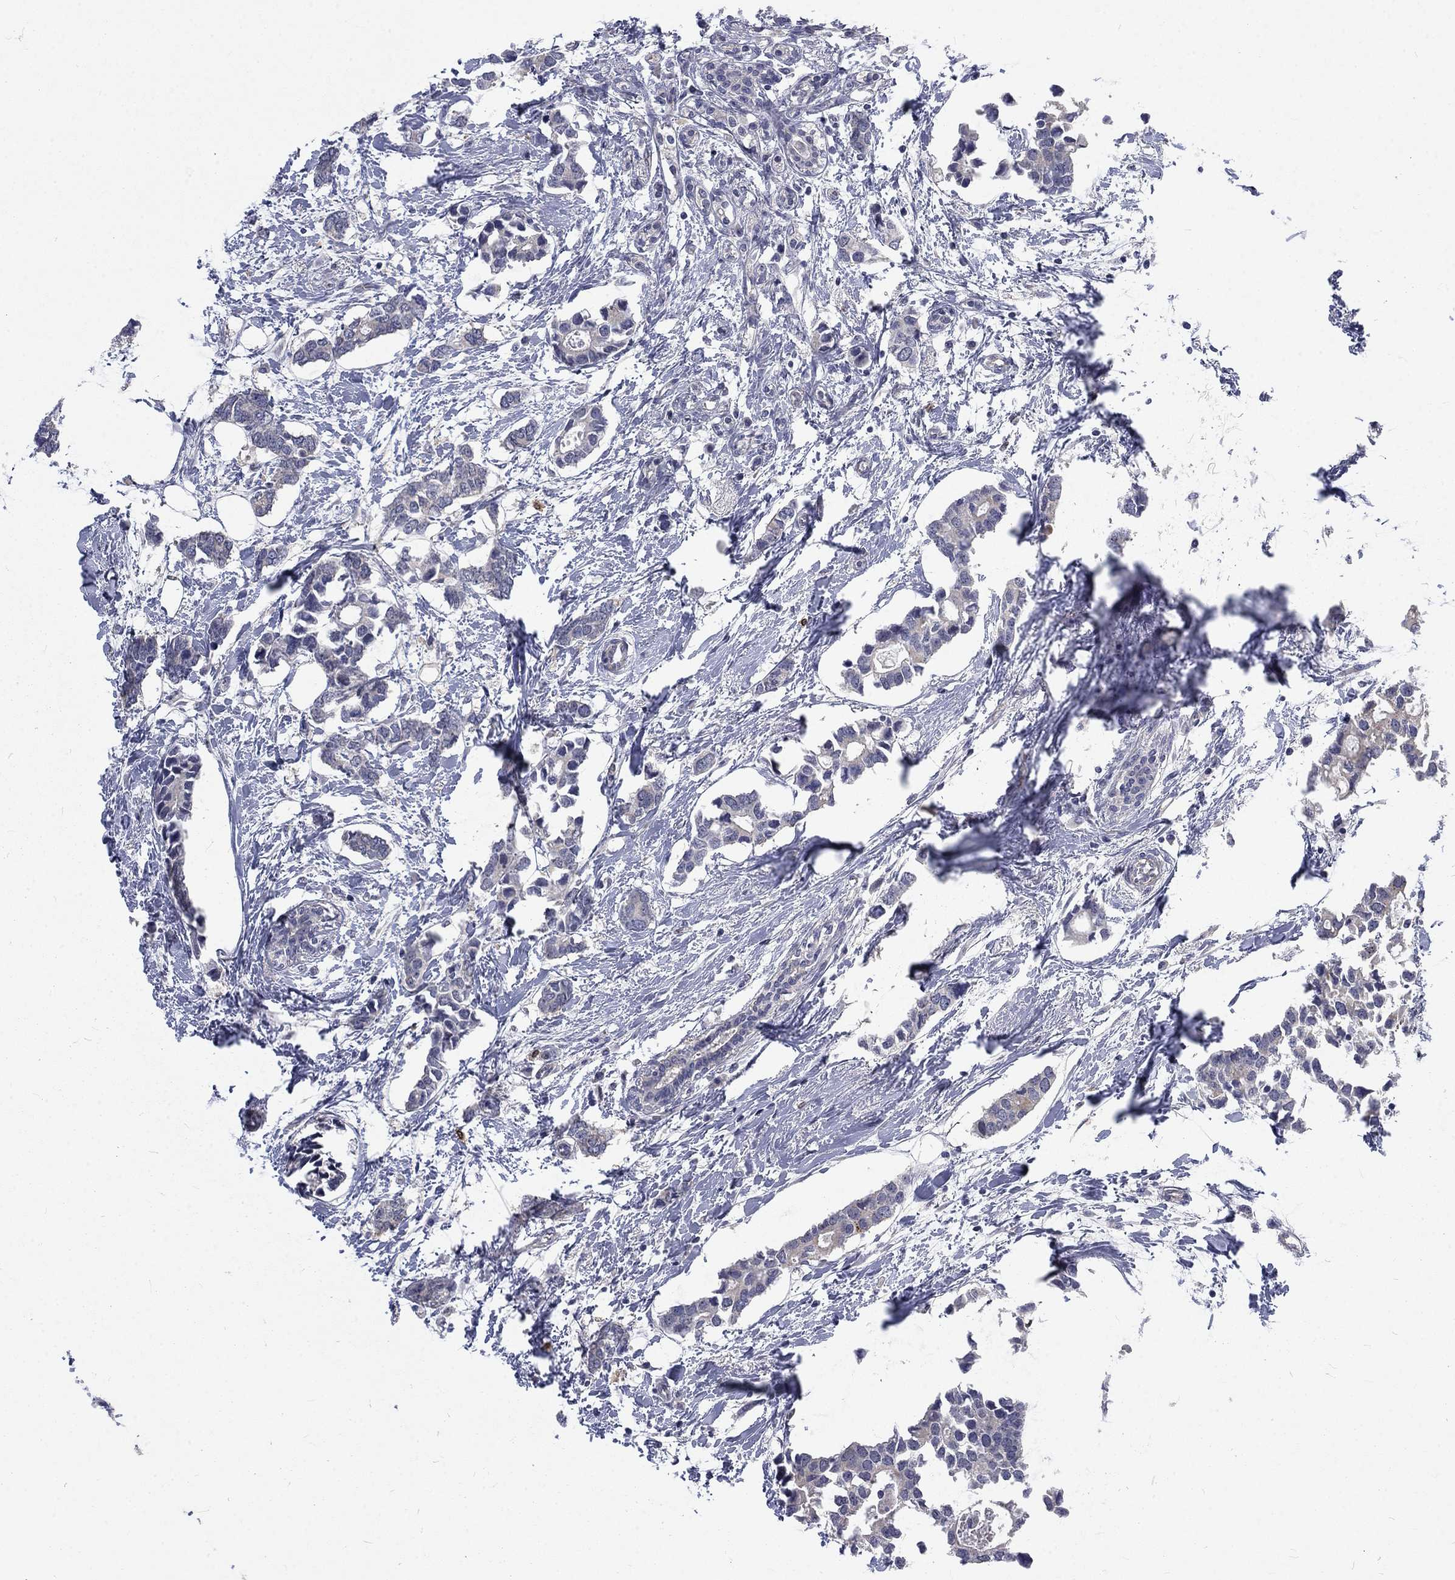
{"staining": {"intensity": "negative", "quantity": "none", "location": "none"}, "tissue": "breast cancer", "cell_type": "Tumor cells", "image_type": "cancer", "snomed": [{"axis": "morphology", "description": "Duct carcinoma"}, {"axis": "topography", "description": "Breast"}], "caption": "IHC micrograph of neoplastic tissue: human intraductal carcinoma (breast) stained with DAB (3,3'-diaminobenzidine) displays no significant protein expression in tumor cells. (DAB (3,3'-diaminobenzidine) IHC, high magnification).", "gene": "PHKA1", "patient": {"sex": "female", "age": 83}}